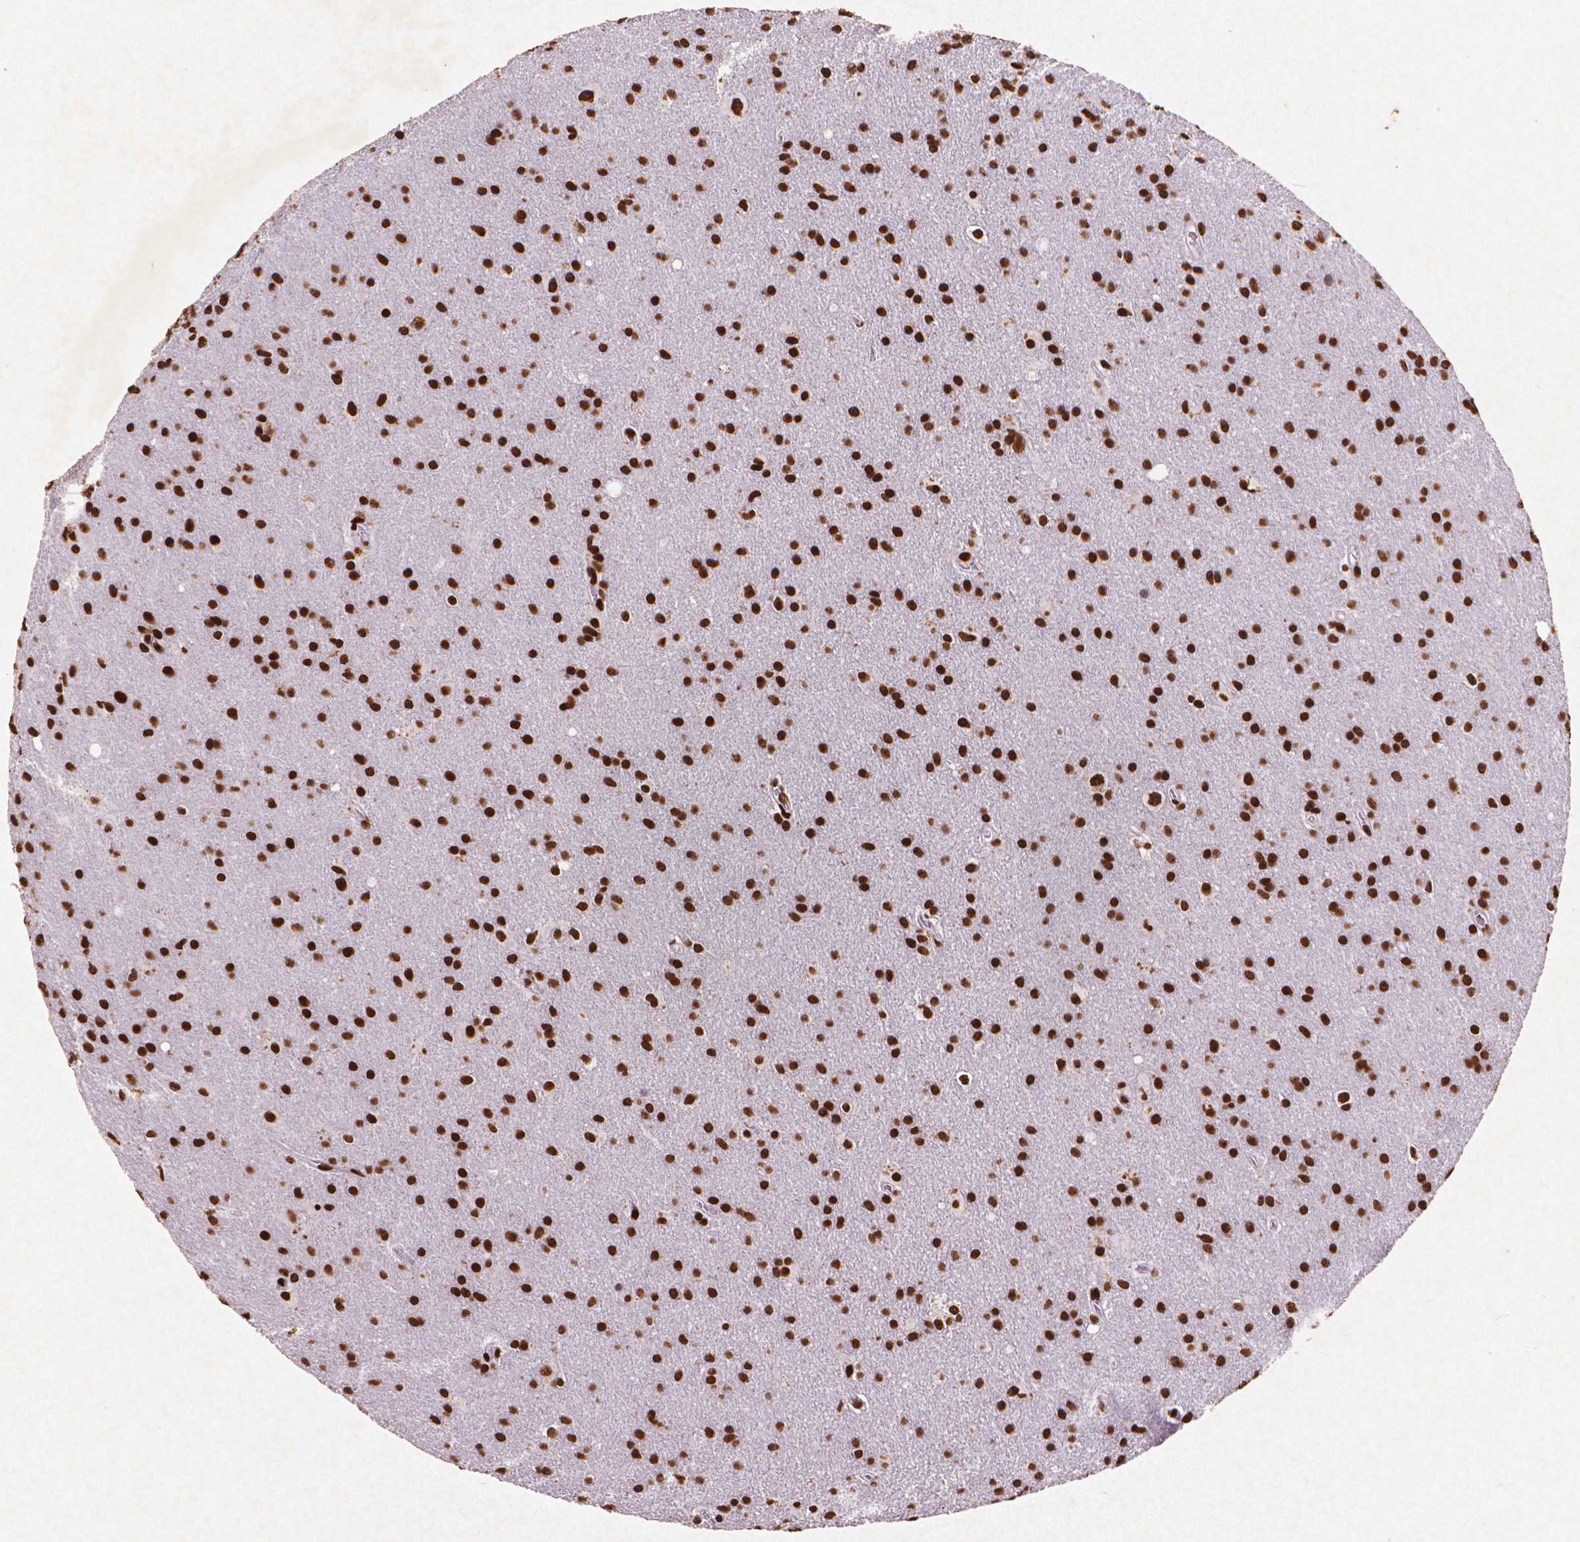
{"staining": {"intensity": "strong", "quantity": ">75%", "location": "nuclear"}, "tissue": "glioma", "cell_type": "Tumor cells", "image_type": "cancer", "snomed": [{"axis": "morphology", "description": "Glioma, malignant, Low grade"}, {"axis": "topography", "description": "Brain"}], "caption": "Tumor cells show strong nuclear positivity in approximately >75% of cells in glioma.", "gene": "CITED2", "patient": {"sex": "male", "age": 58}}